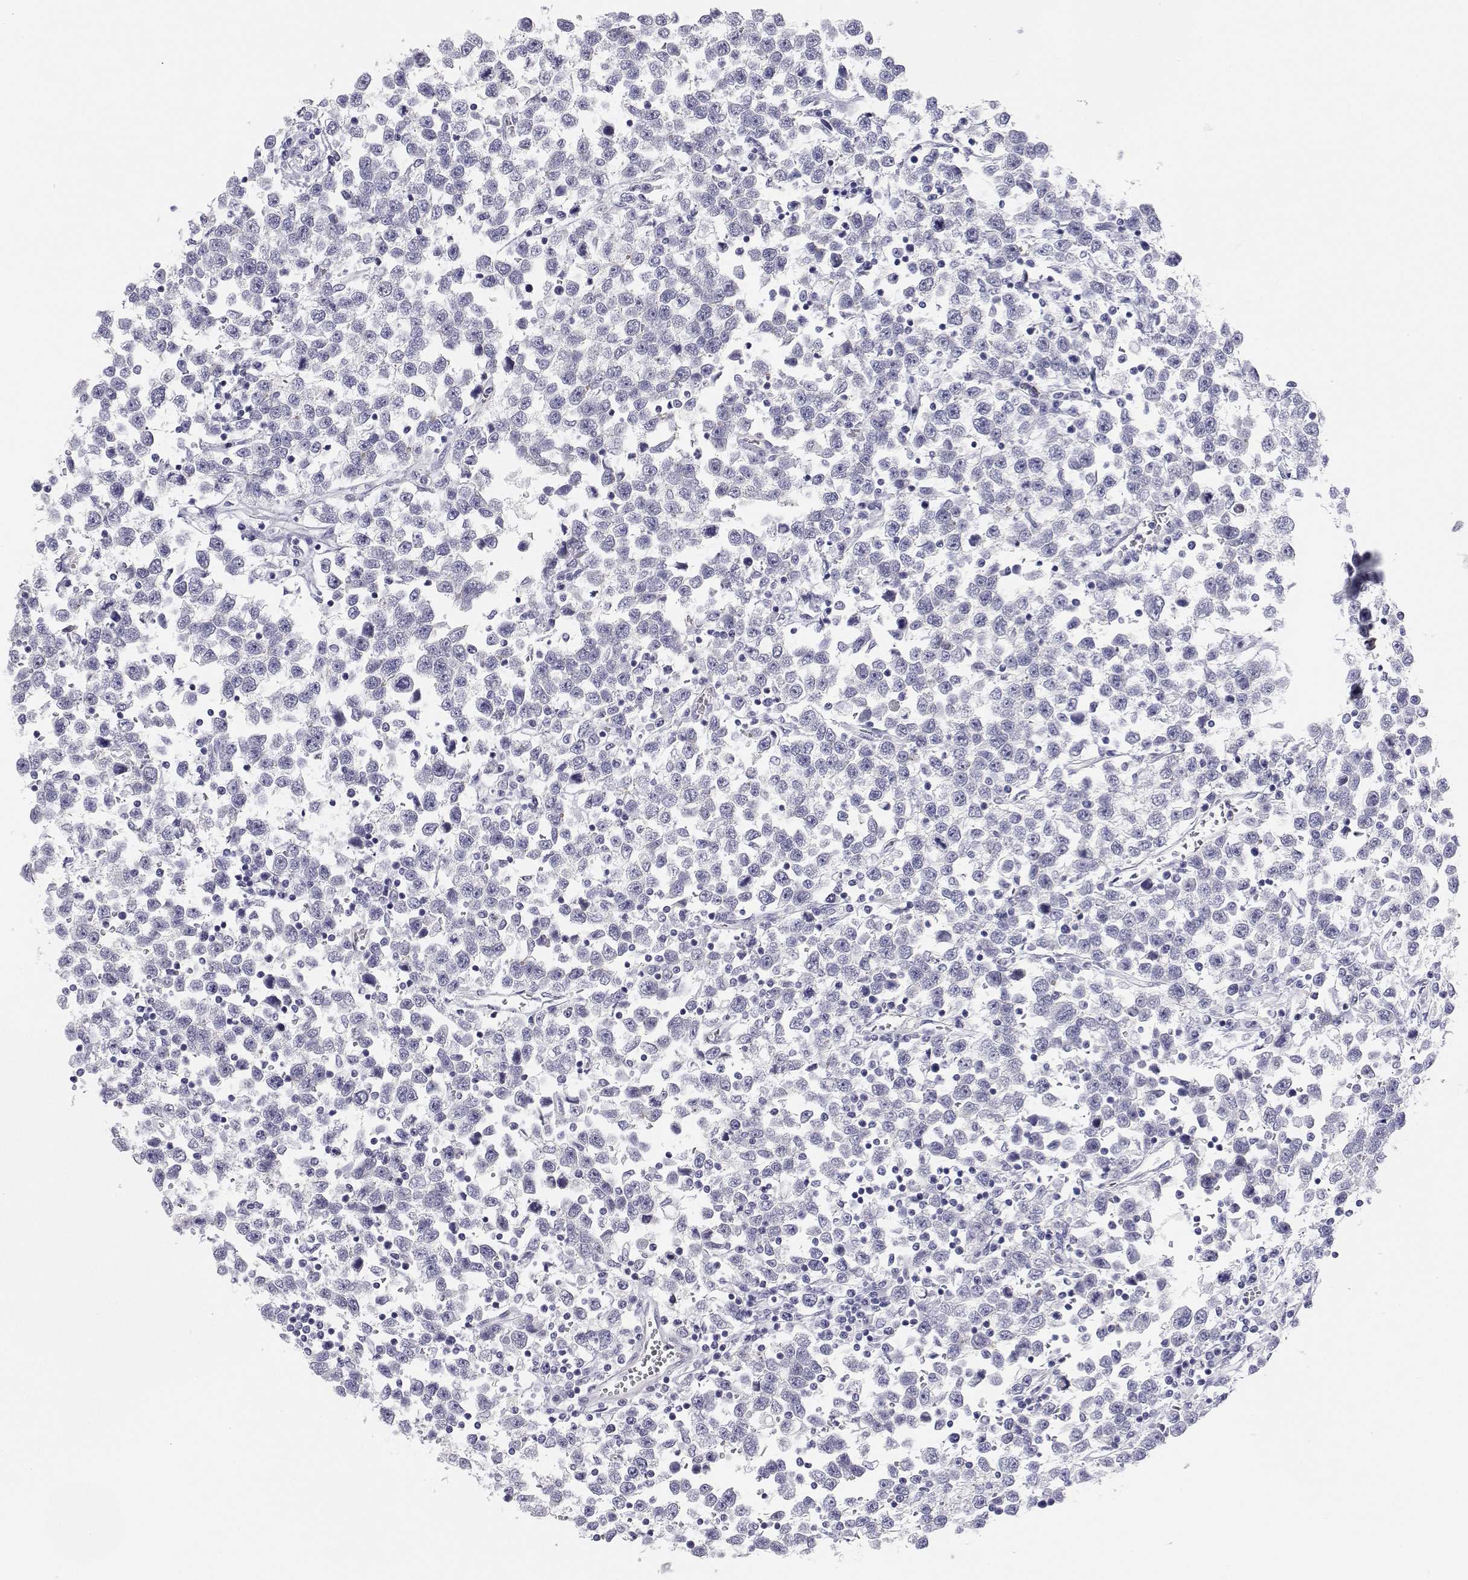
{"staining": {"intensity": "negative", "quantity": "none", "location": "none"}, "tissue": "testis cancer", "cell_type": "Tumor cells", "image_type": "cancer", "snomed": [{"axis": "morphology", "description": "Seminoma, NOS"}, {"axis": "topography", "description": "Testis"}], "caption": "Protein analysis of seminoma (testis) displays no significant staining in tumor cells.", "gene": "BHMT", "patient": {"sex": "male", "age": 34}}